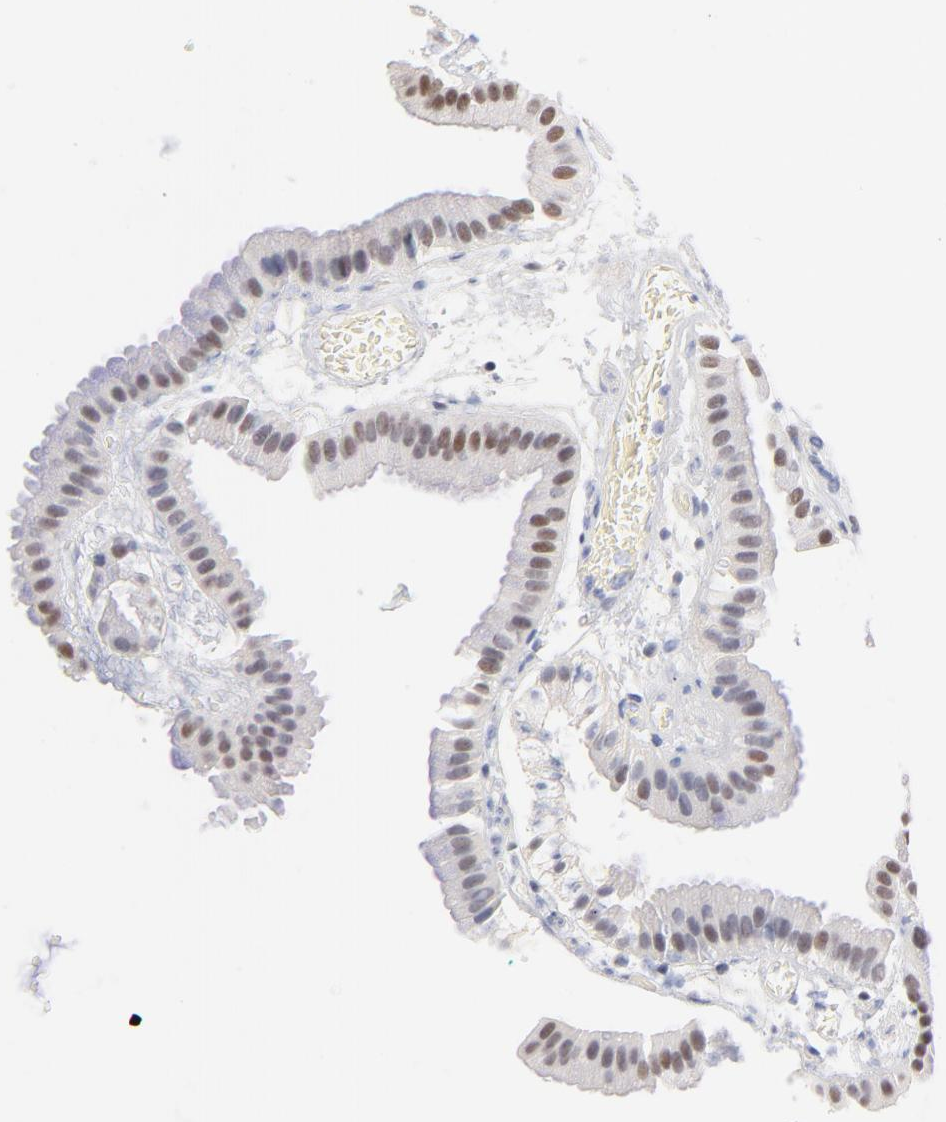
{"staining": {"intensity": "moderate", "quantity": ">75%", "location": "nuclear"}, "tissue": "gallbladder", "cell_type": "Glandular cells", "image_type": "normal", "snomed": [{"axis": "morphology", "description": "Normal tissue, NOS"}, {"axis": "topography", "description": "Gallbladder"}], "caption": "This image demonstrates IHC staining of unremarkable gallbladder, with medium moderate nuclear expression in about >75% of glandular cells.", "gene": "ZNF74", "patient": {"sex": "female", "age": 63}}